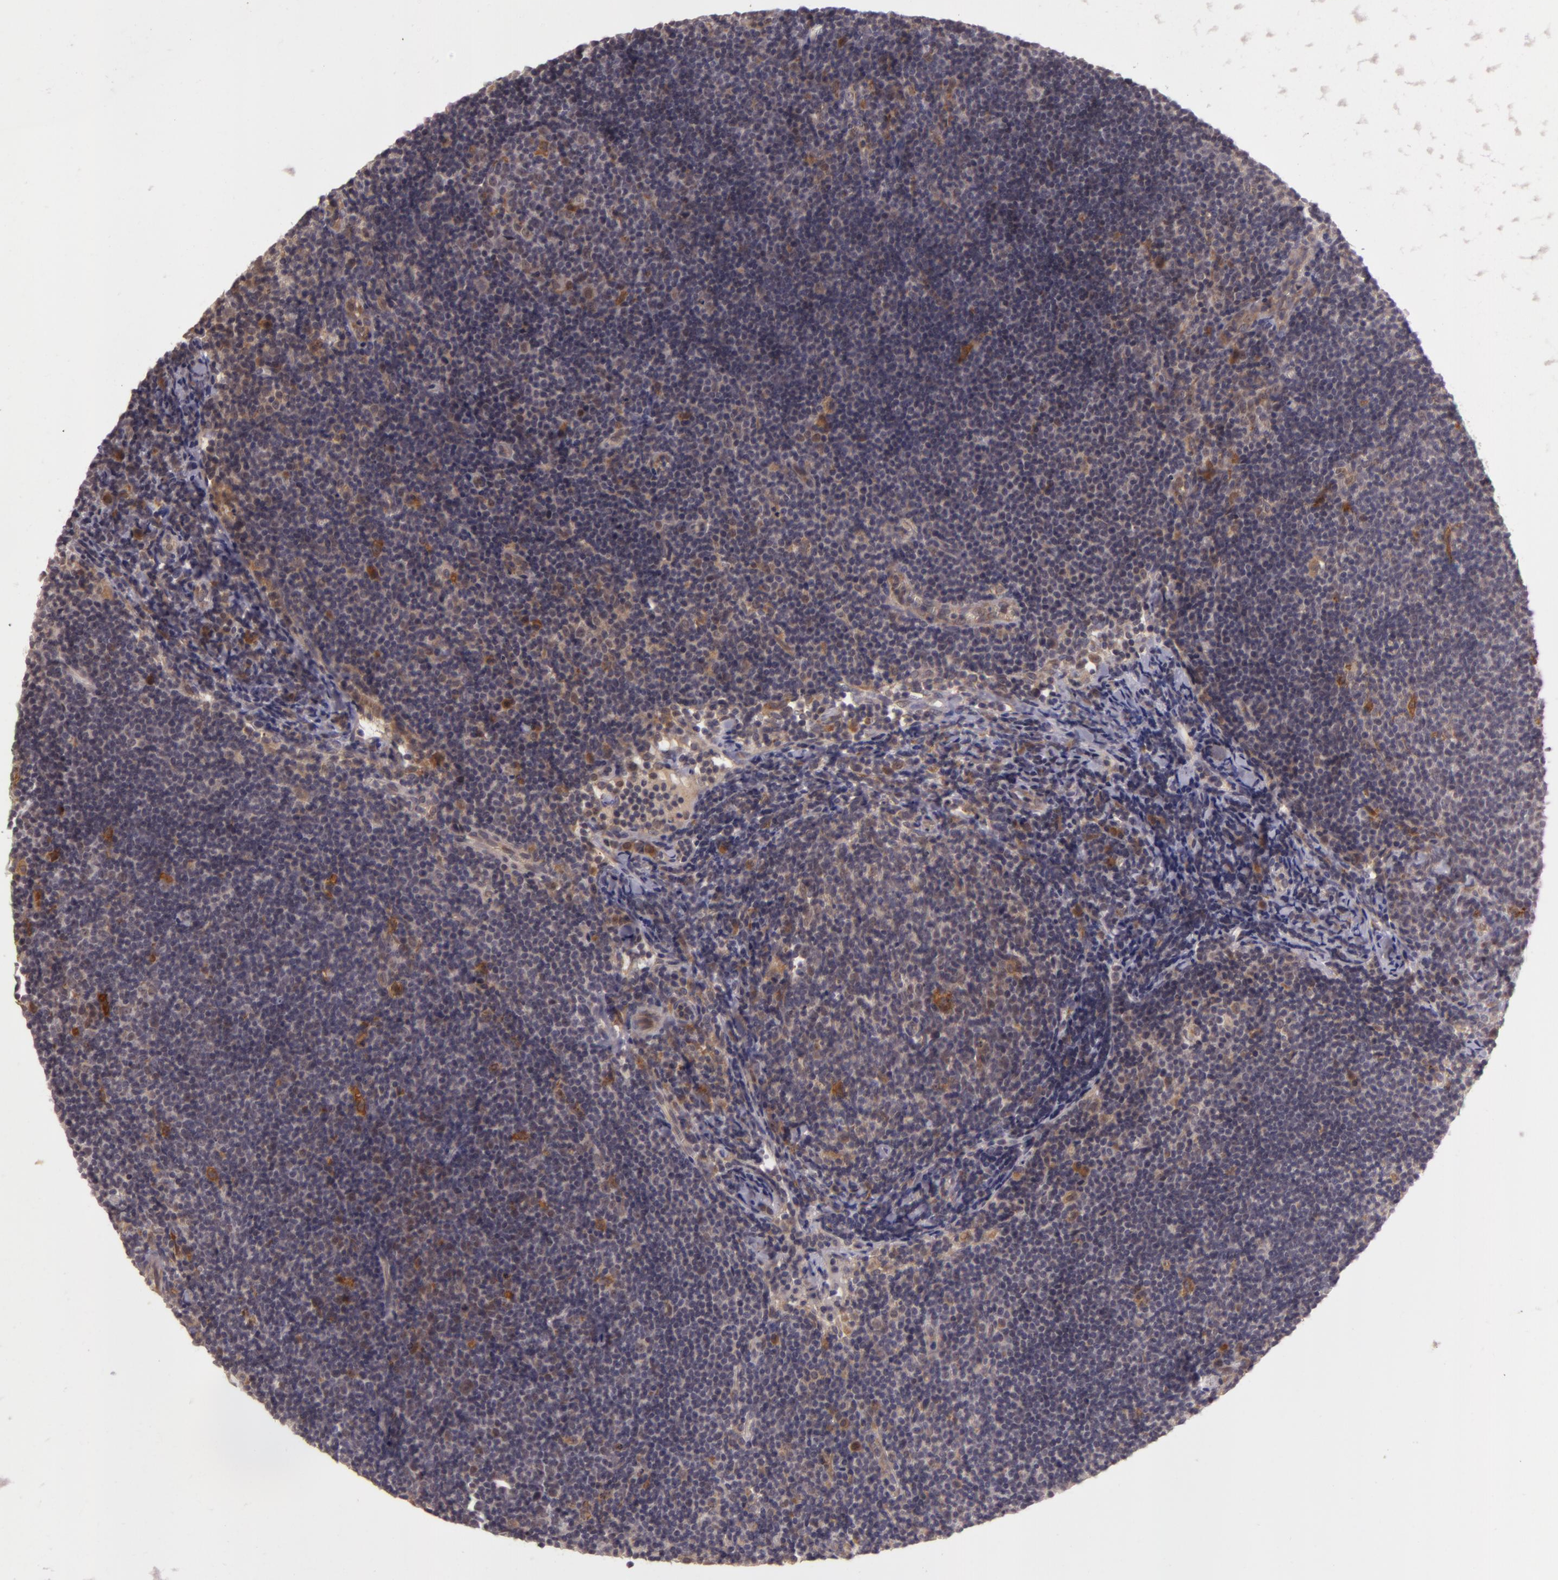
{"staining": {"intensity": "negative", "quantity": "none", "location": "none"}, "tissue": "lymphoma", "cell_type": "Tumor cells", "image_type": "cancer", "snomed": [{"axis": "morphology", "description": "Malignant lymphoma, non-Hodgkin's type, Low grade"}, {"axis": "topography", "description": "Lymph node"}], "caption": "Immunohistochemical staining of human lymphoma reveals no significant expression in tumor cells. (DAB (3,3'-diaminobenzidine) immunohistochemistry with hematoxylin counter stain).", "gene": "PPP1R3F", "patient": {"sex": "male", "age": 49}}